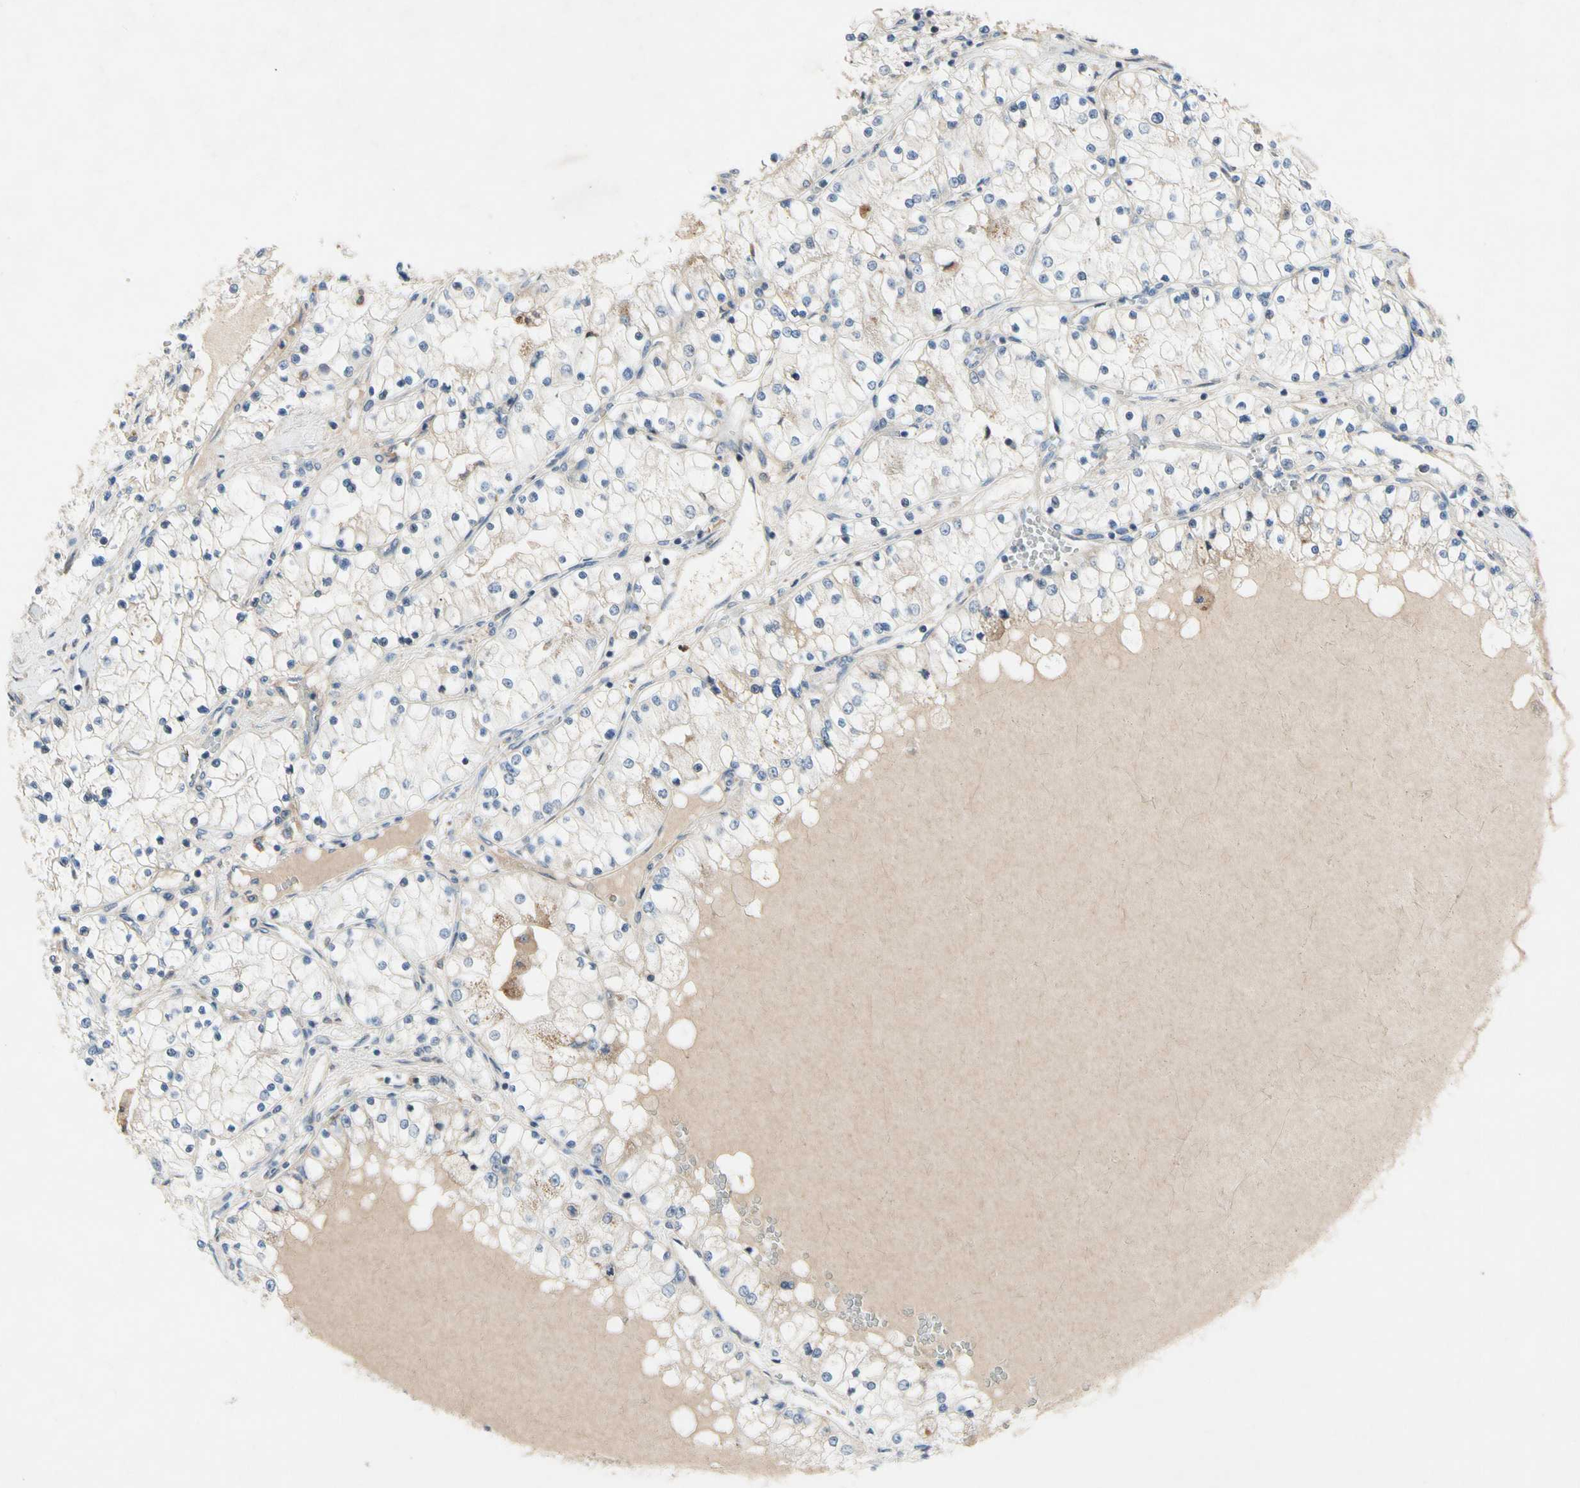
{"staining": {"intensity": "negative", "quantity": "none", "location": "none"}, "tissue": "renal cancer", "cell_type": "Tumor cells", "image_type": "cancer", "snomed": [{"axis": "morphology", "description": "Adenocarcinoma, NOS"}, {"axis": "topography", "description": "Kidney"}], "caption": "A micrograph of renal cancer (adenocarcinoma) stained for a protein reveals no brown staining in tumor cells.", "gene": "GAS6", "patient": {"sex": "male", "age": 68}}